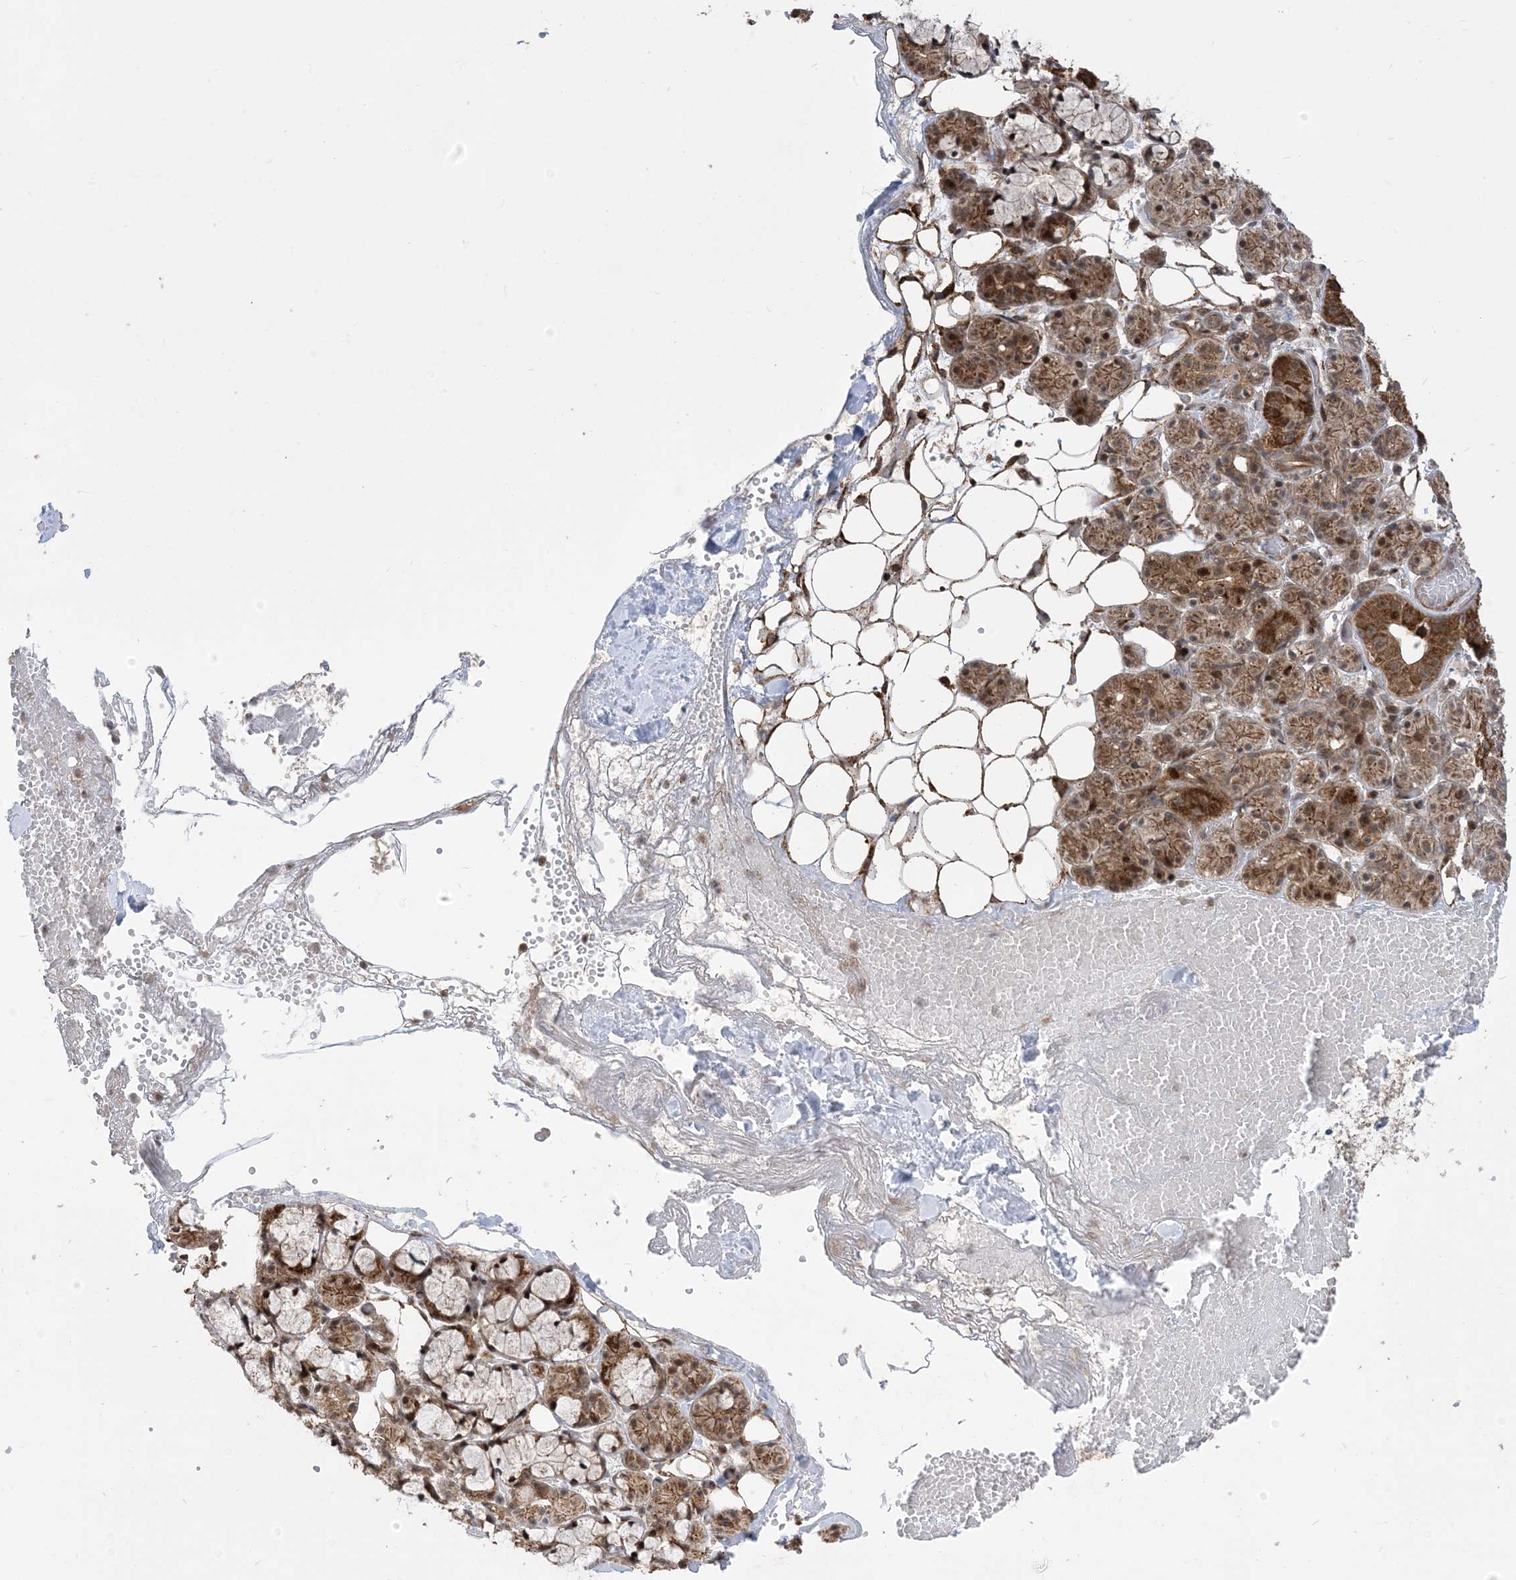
{"staining": {"intensity": "strong", "quantity": ">75%", "location": "cytoplasmic/membranous,nuclear"}, "tissue": "salivary gland", "cell_type": "Glandular cells", "image_type": "normal", "snomed": [{"axis": "morphology", "description": "Normal tissue, NOS"}, {"axis": "topography", "description": "Salivary gland"}], "caption": "A micrograph of salivary gland stained for a protein reveals strong cytoplasmic/membranous,nuclear brown staining in glandular cells. (DAB IHC with brightfield microscopy, high magnification).", "gene": "FAM9B", "patient": {"sex": "male", "age": 63}}